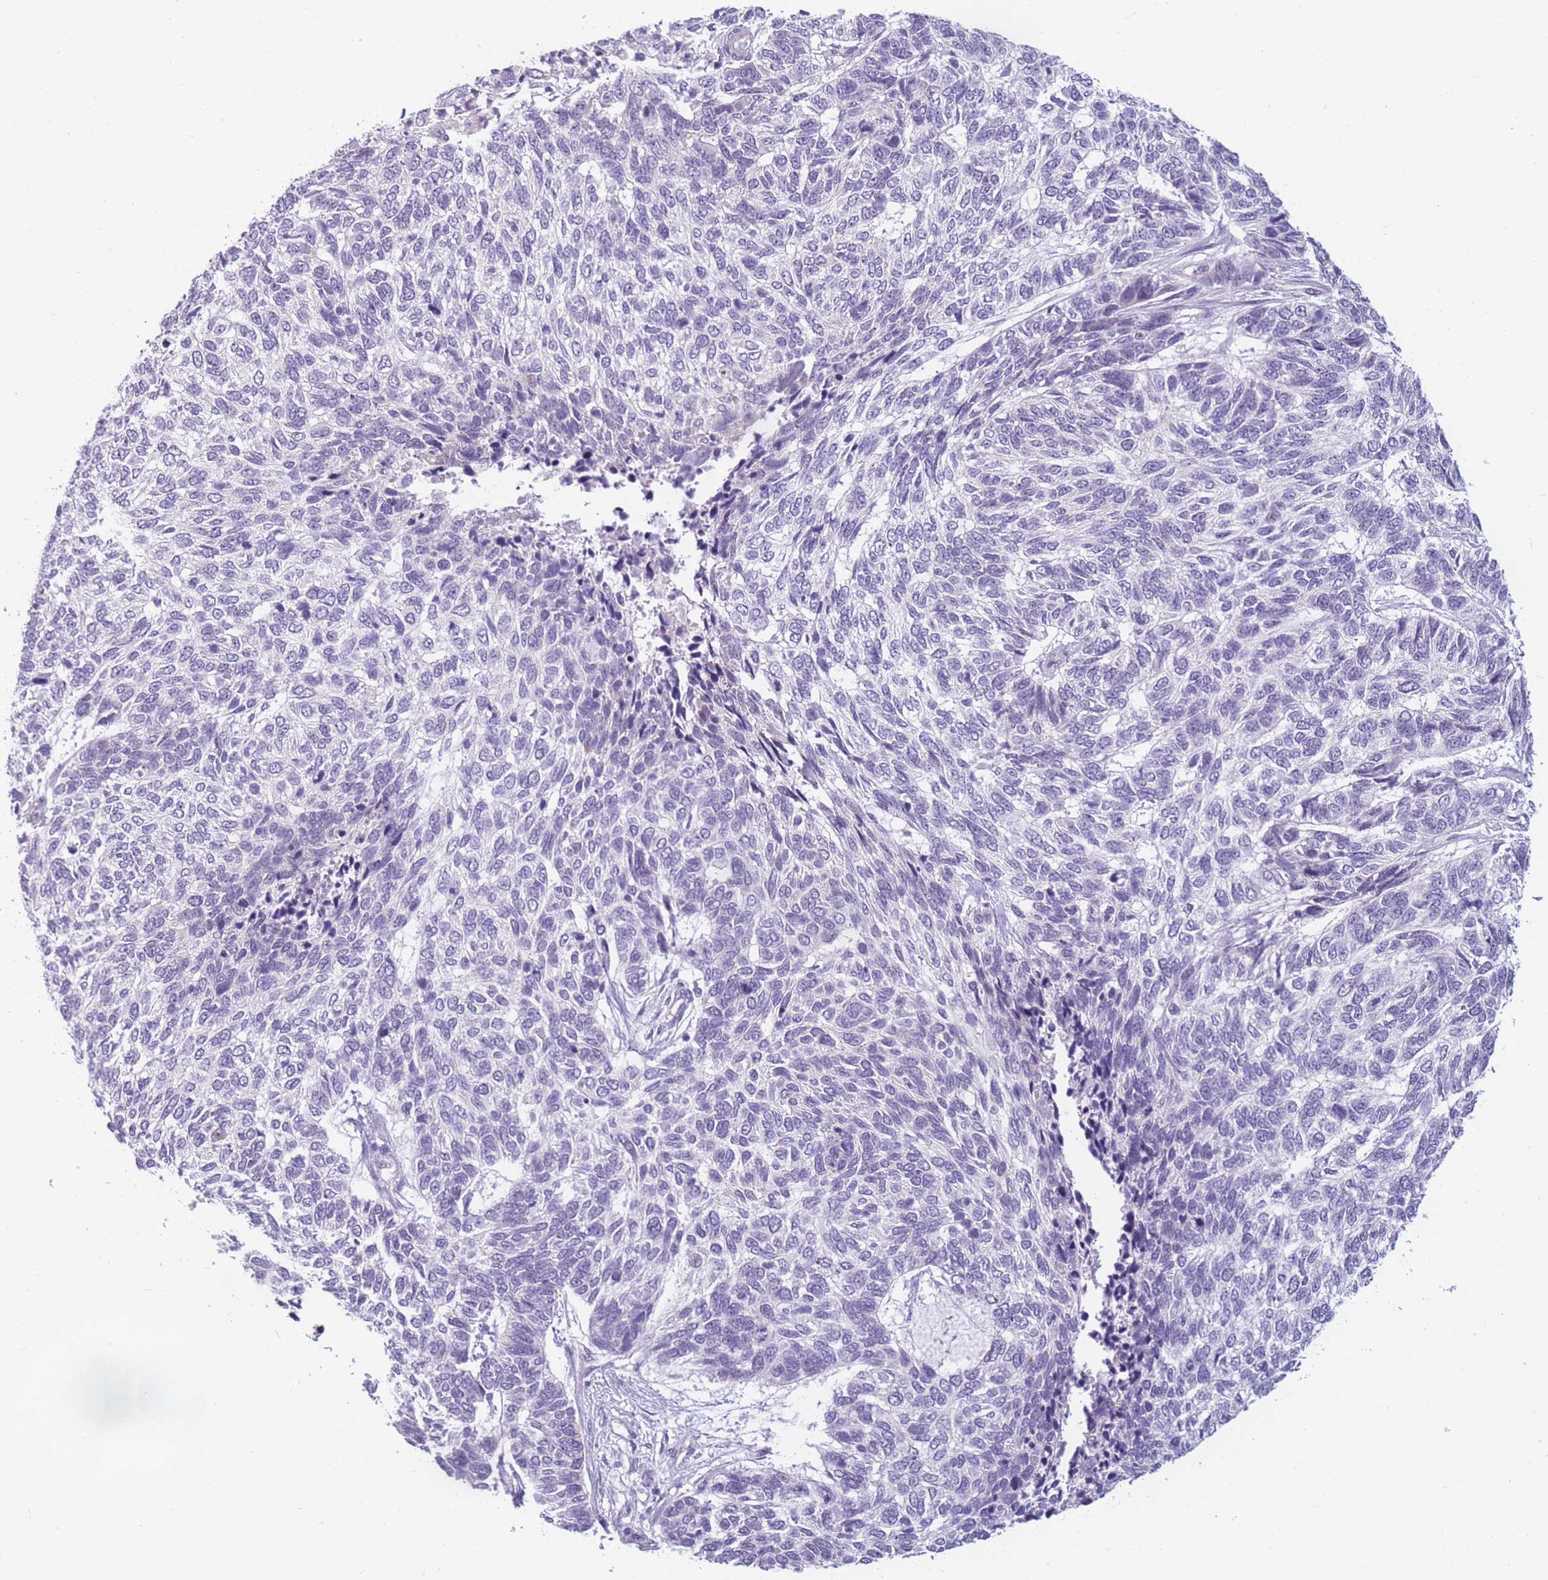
{"staining": {"intensity": "negative", "quantity": "none", "location": "none"}, "tissue": "skin cancer", "cell_type": "Tumor cells", "image_type": "cancer", "snomed": [{"axis": "morphology", "description": "Basal cell carcinoma"}, {"axis": "topography", "description": "Skin"}], "caption": "This is an immunohistochemistry (IHC) micrograph of human skin cancer (basal cell carcinoma). There is no expression in tumor cells.", "gene": "DDX49", "patient": {"sex": "female", "age": 65}}